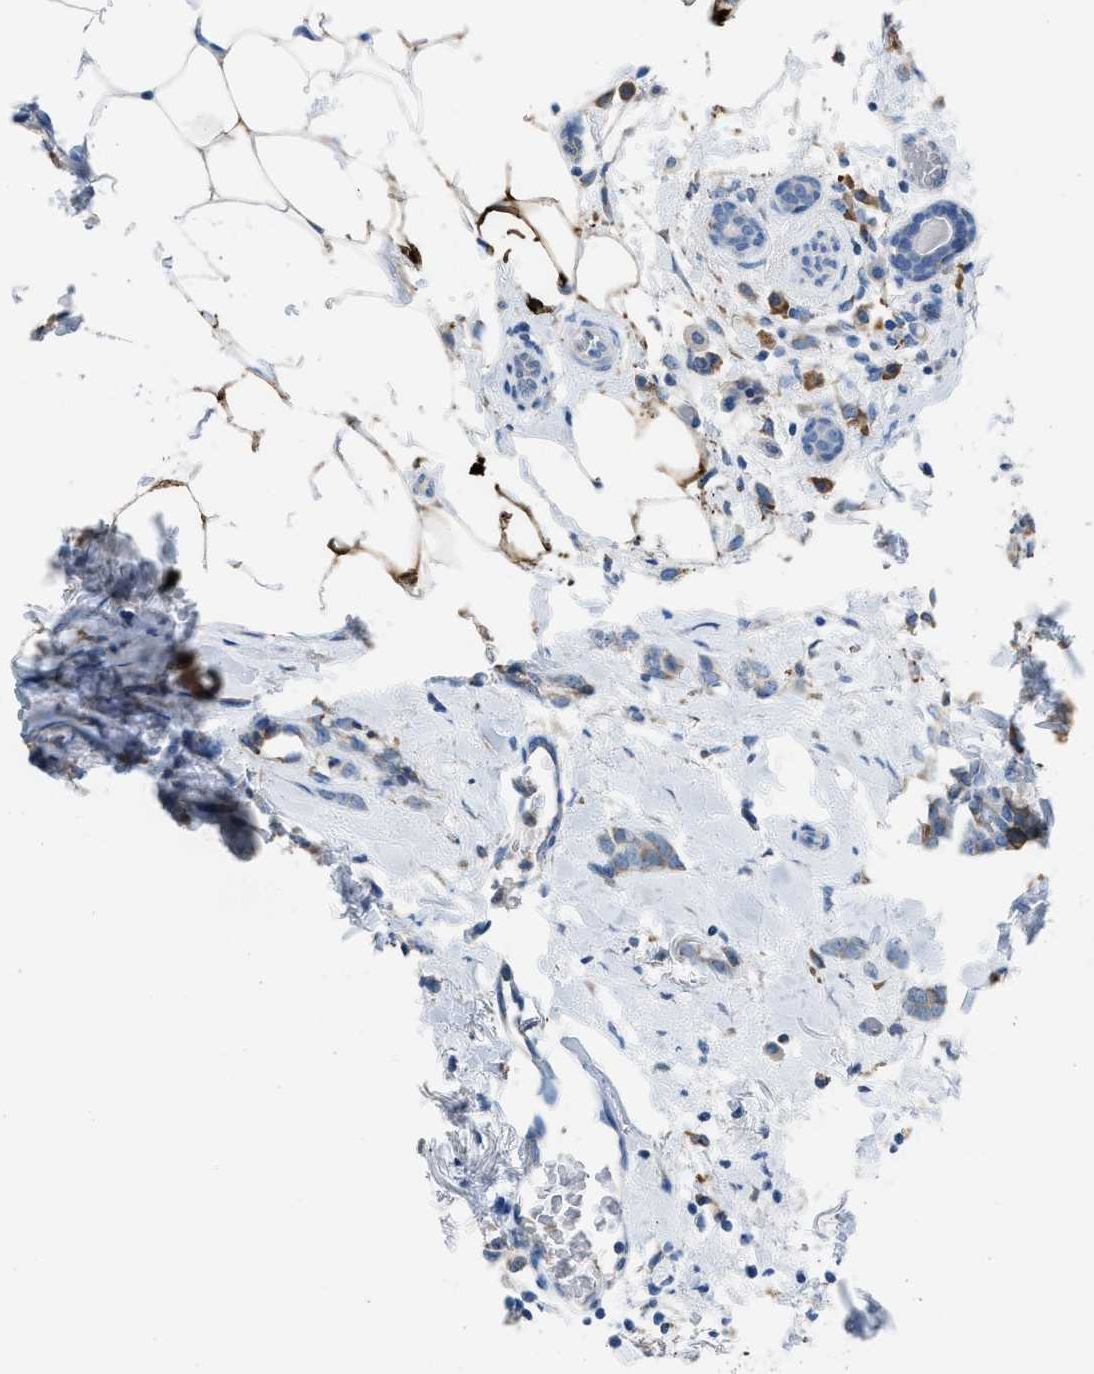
{"staining": {"intensity": "weak", "quantity": "<25%", "location": "cytoplasmic/membranous"}, "tissue": "breast cancer", "cell_type": "Tumor cells", "image_type": "cancer", "snomed": [{"axis": "morphology", "description": "Lobular carcinoma, in situ"}, {"axis": "morphology", "description": "Lobular carcinoma"}, {"axis": "topography", "description": "Breast"}], "caption": "Immunohistochemical staining of lobular carcinoma (breast) reveals no significant expression in tumor cells. (DAB (3,3'-diaminobenzidine) immunohistochemistry (IHC), high magnification).", "gene": "CA3", "patient": {"sex": "female", "age": 41}}